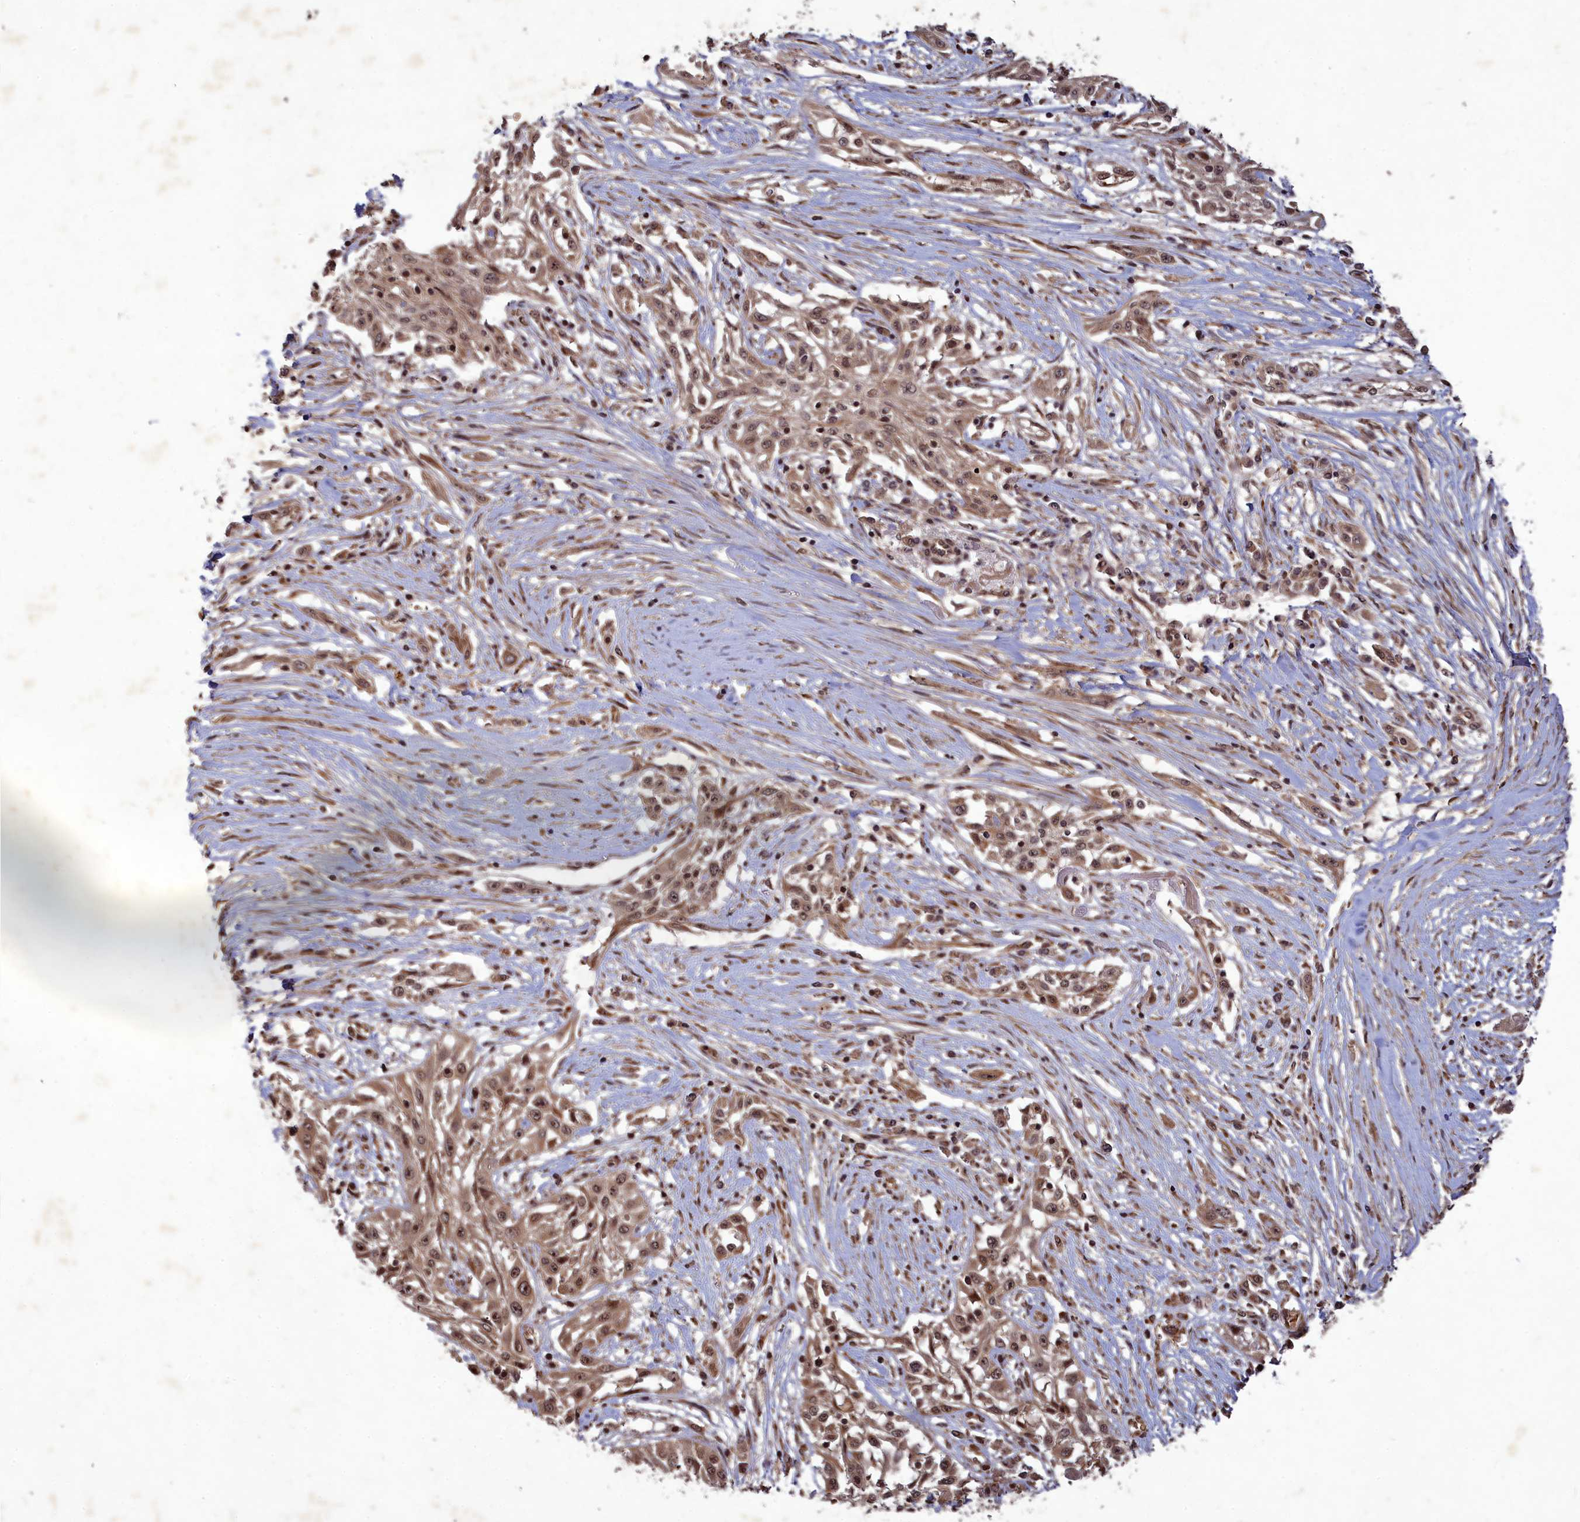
{"staining": {"intensity": "moderate", "quantity": ">75%", "location": "nuclear"}, "tissue": "skin cancer", "cell_type": "Tumor cells", "image_type": "cancer", "snomed": [{"axis": "morphology", "description": "Squamous cell carcinoma, NOS"}, {"axis": "morphology", "description": "Squamous cell carcinoma, metastatic, NOS"}, {"axis": "topography", "description": "Skin"}, {"axis": "topography", "description": "Lymph node"}], "caption": "Squamous cell carcinoma (skin) stained with a protein marker demonstrates moderate staining in tumor cells.", "gene": "SRMS", "patient": {"sex": "male", "age": 75}}